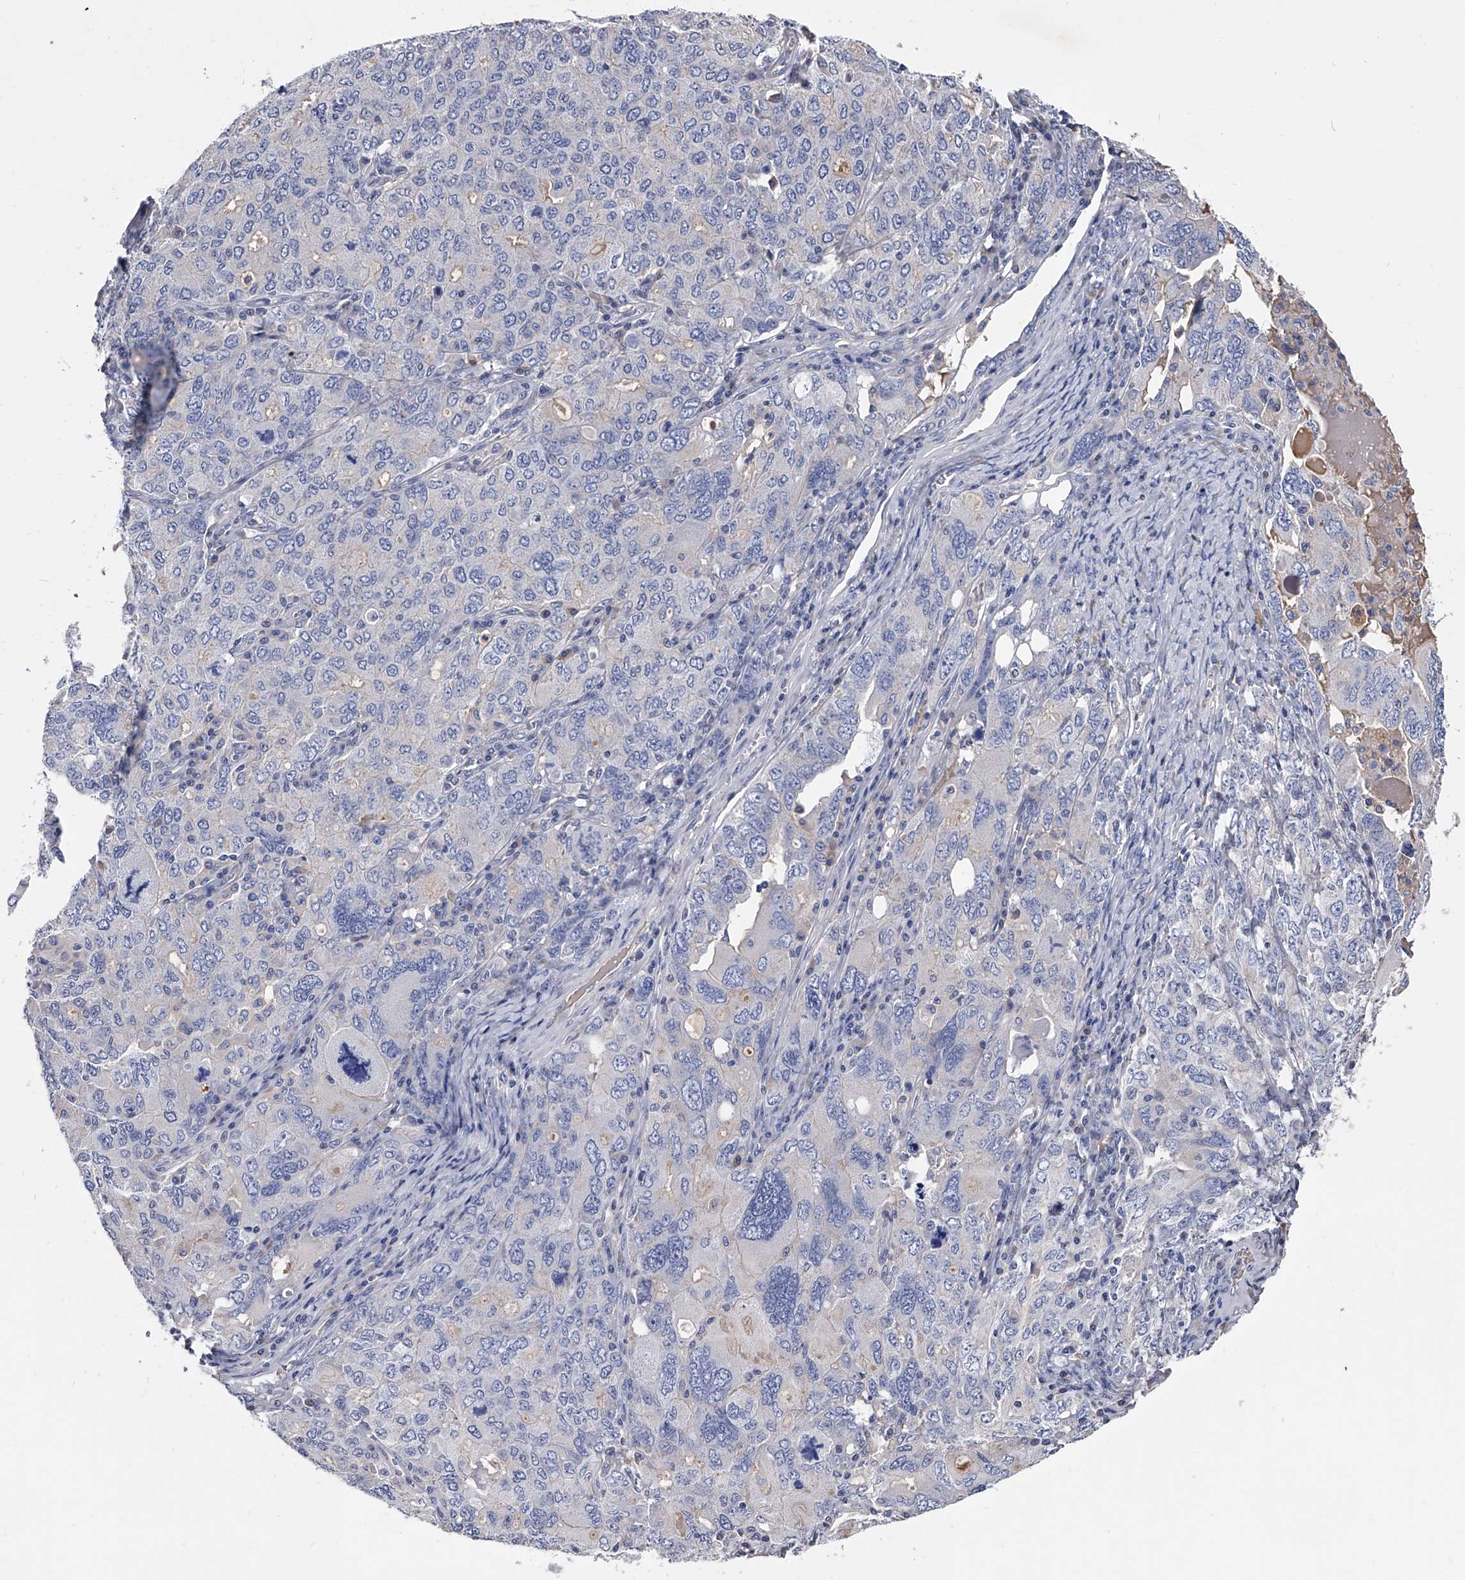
{"staining": {"intensity": "negative", "quantity": "none", "location": "none"}, "tissue": "ovarian cancer", "cell_type": "Tumor cells", "image_type": "cancer", "snomed": [{"axis": "morphology", "description": "Carcinoma, endometroid"}, {"axis": "topography", "description": "Ovary"}], "caption": "Ovarian endometroid carcinoma stained for a protein using immunohistochemistry exhibits no staining tumor cells.", "gene": "EFCAB7", "patient": {"sex": "female", "age": 62}}